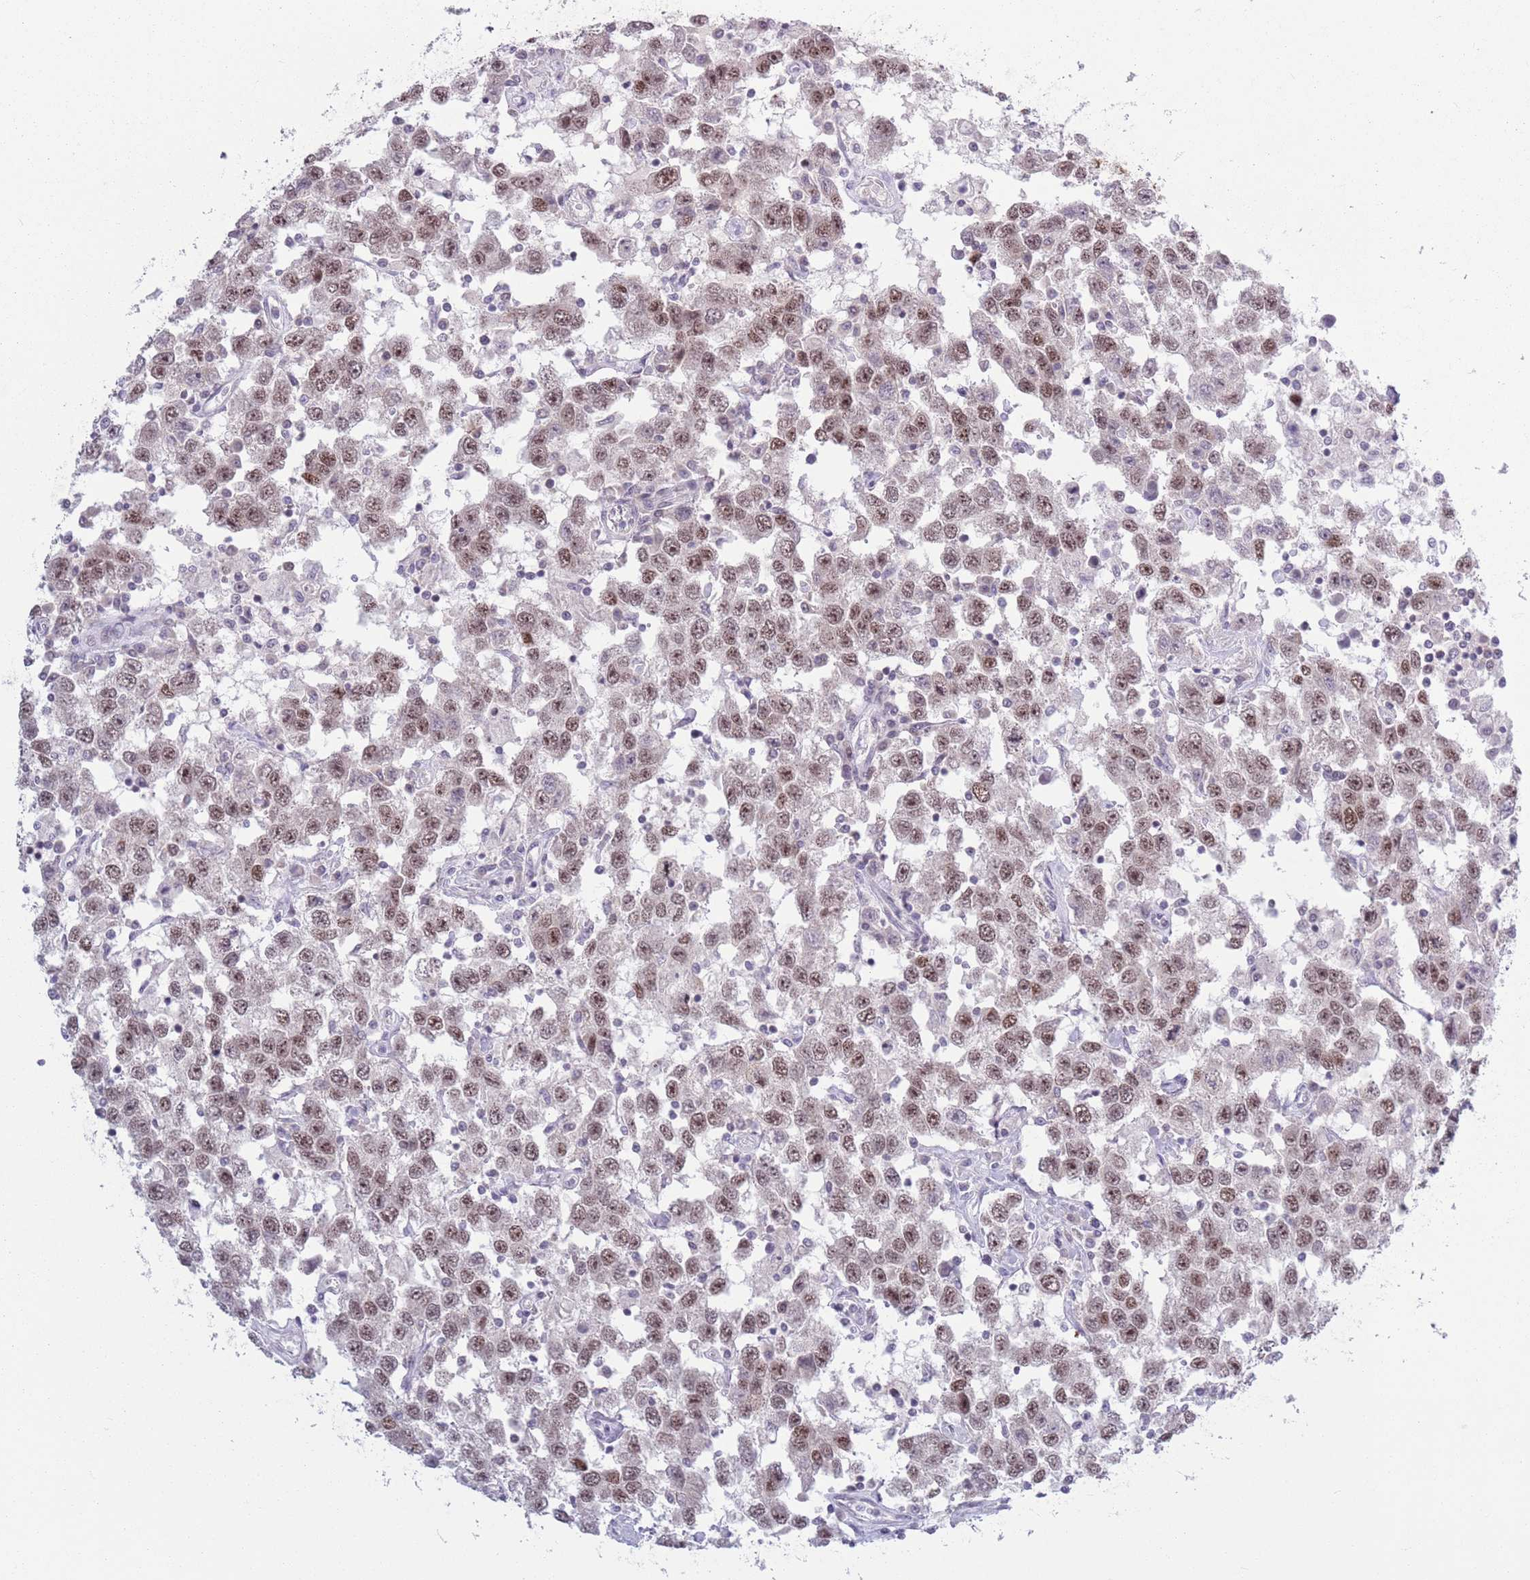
{"staining": {"intensity": "moderate", "quantity": ">75%", "location": "nuclear"}, "tissue": "testis cancer", "cell_type": "Tumor cells", "image_type": "cancer", "snomed": [{"axis": "morphology", "description": "Seminoma, NOS"}, {"axis": "topography", "description": "Testis"}], "caption": "Protein positivity by immunohistochemistry (IHC) shows moderate nuclear staining in approximately >75% of tumor cells in testis cancer.", "gene": "MRPL34", "patient": {"sex": "male", "age": 41}}